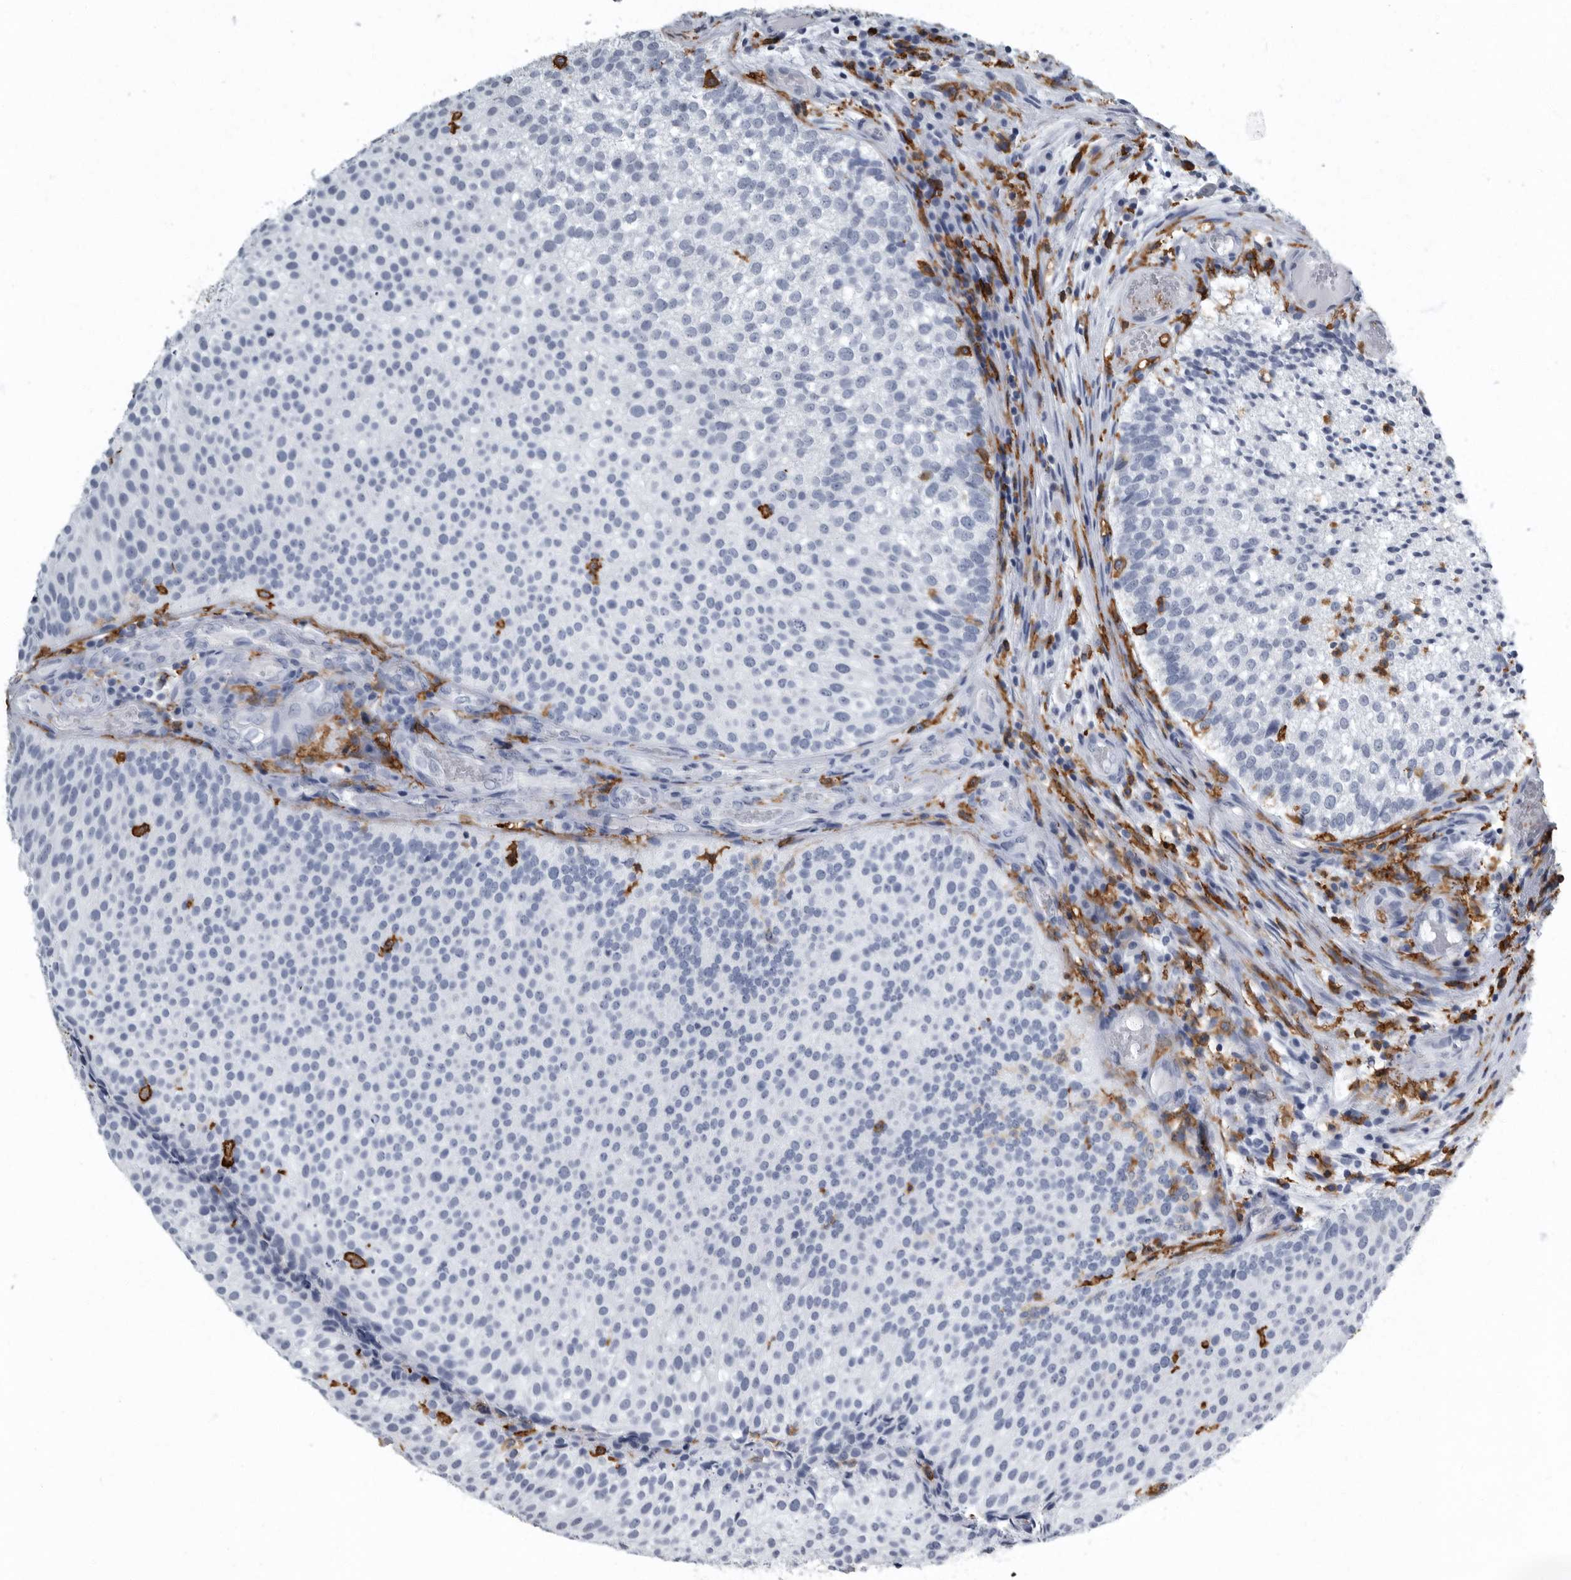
{"staining": {"intensity": "negative", "quantity": "none", "location": "none"}, "tissue": "urothelial cancer", "cell_type": "Tumor cells", "image_type": "cancer", "snomed": [{"axis": "morphology", "description": "Urothelial carcinoma, Low grade"}, {"axis": "topography", "description": "Urinary bladder"}], "caption": "Urothelial cancer stained for a protein using IHC reveals no positivity tumor cells.", "gene": "FCER1G", "patient": {"sex": "male", "age": 86}}